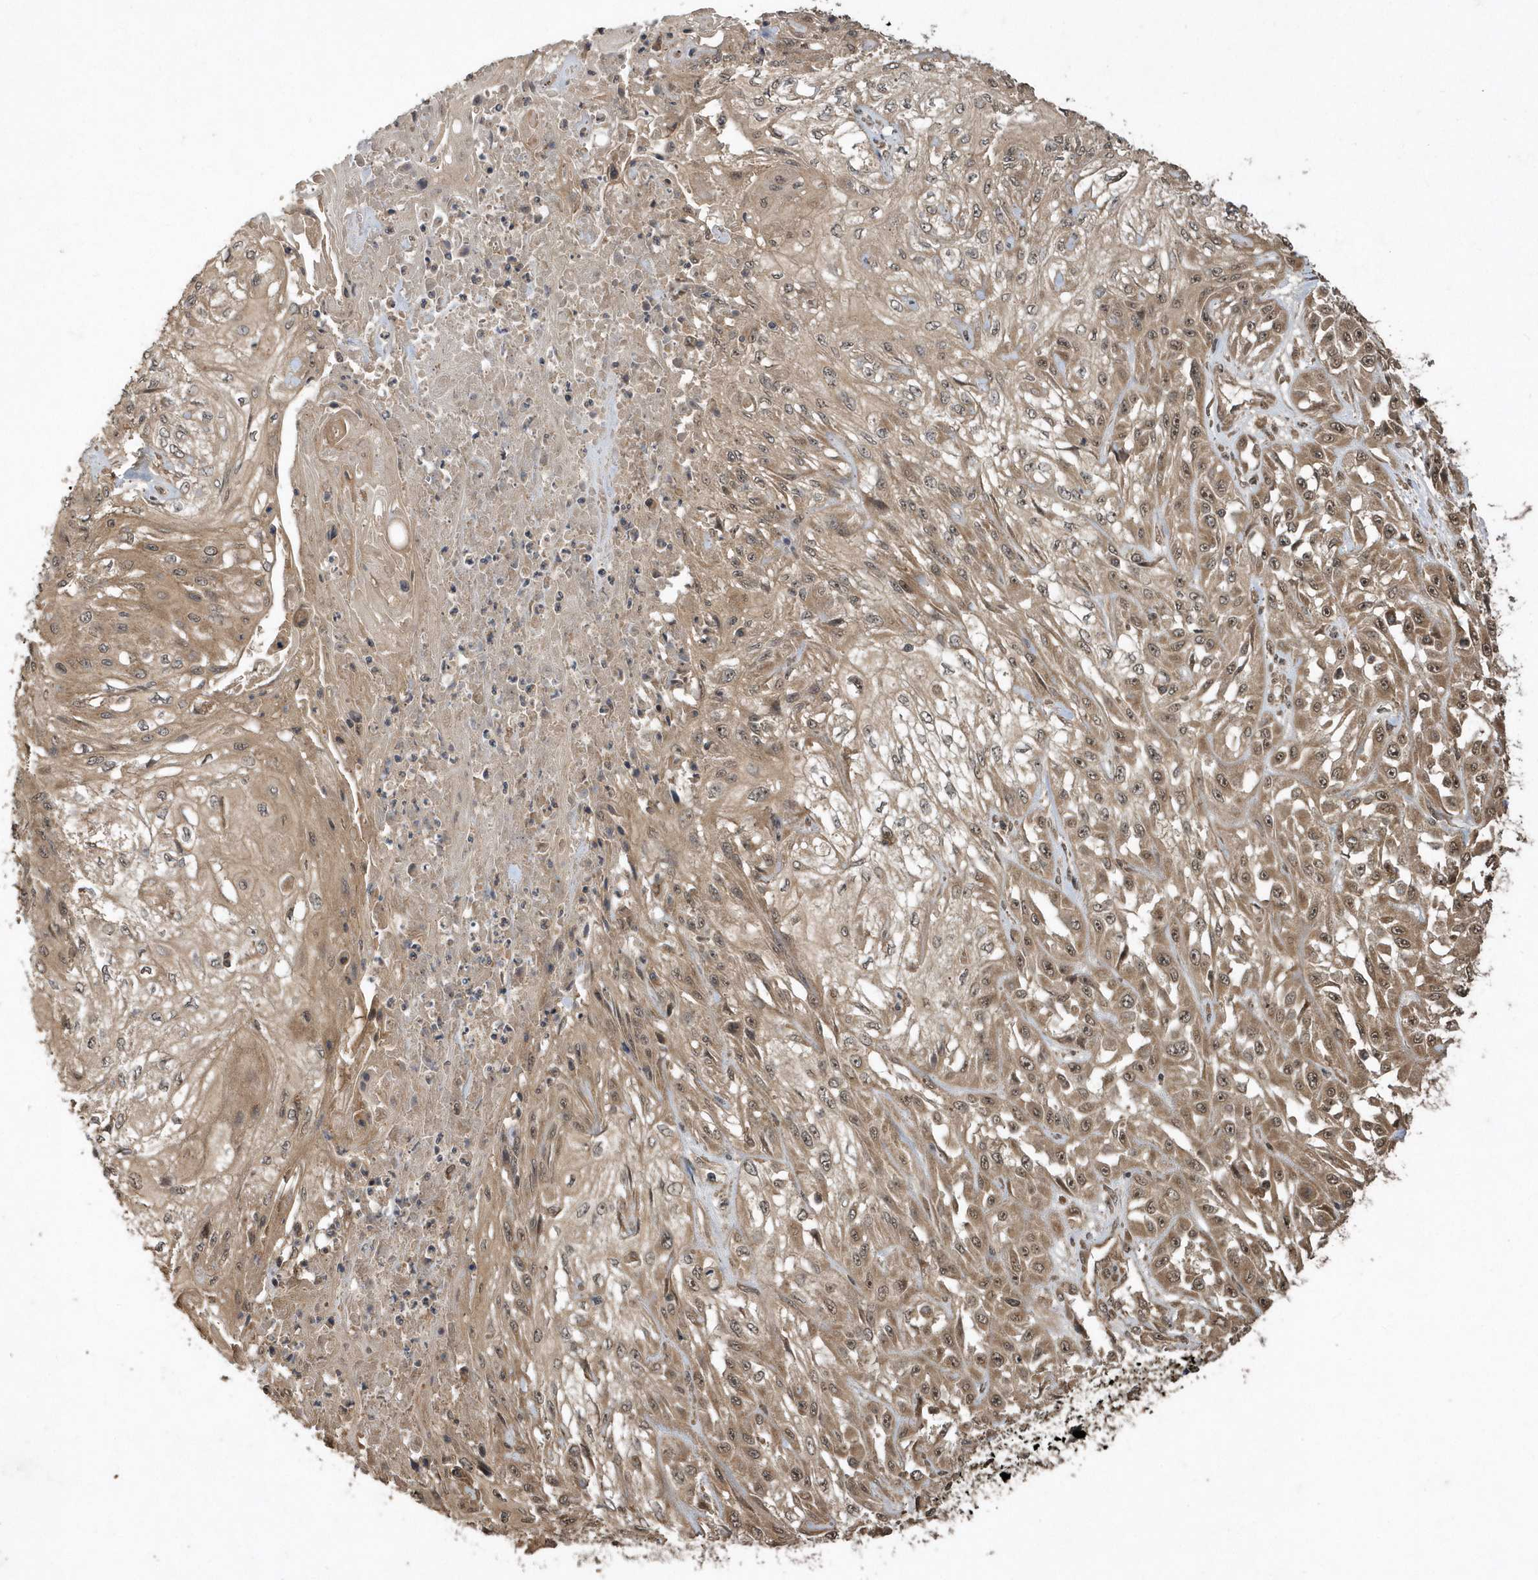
{"staining": {"intensity": "weak", "quantity": ">75%", "location": "cytoplasmic/membranous,nuclear"}, "tissue": "skin cancer", "cell_type": "Tumor cells", "image_type": "cancer", "snomed": [{"axis": "morphology", "description": "Squamous cell carcinoma, NOS"}, {"axis": "morphology", "description": "Squamous cell carcinoma, metastatic, NOS"}, {"axis": "topography", "description": "Skin"}, {"axis": "topography", "description": "Lymph node"}], "caption": "This photomicrograph exhibits immunohistochemistry (IHC) staining of human skin cancer (squamous cell carcinoma), with low weak cytoplasmic/membranous and nuclear positivity in approximately >75% of tumor cells.", "gene": "WASHC5", "patient": {"sex": "male", "age": 75}}